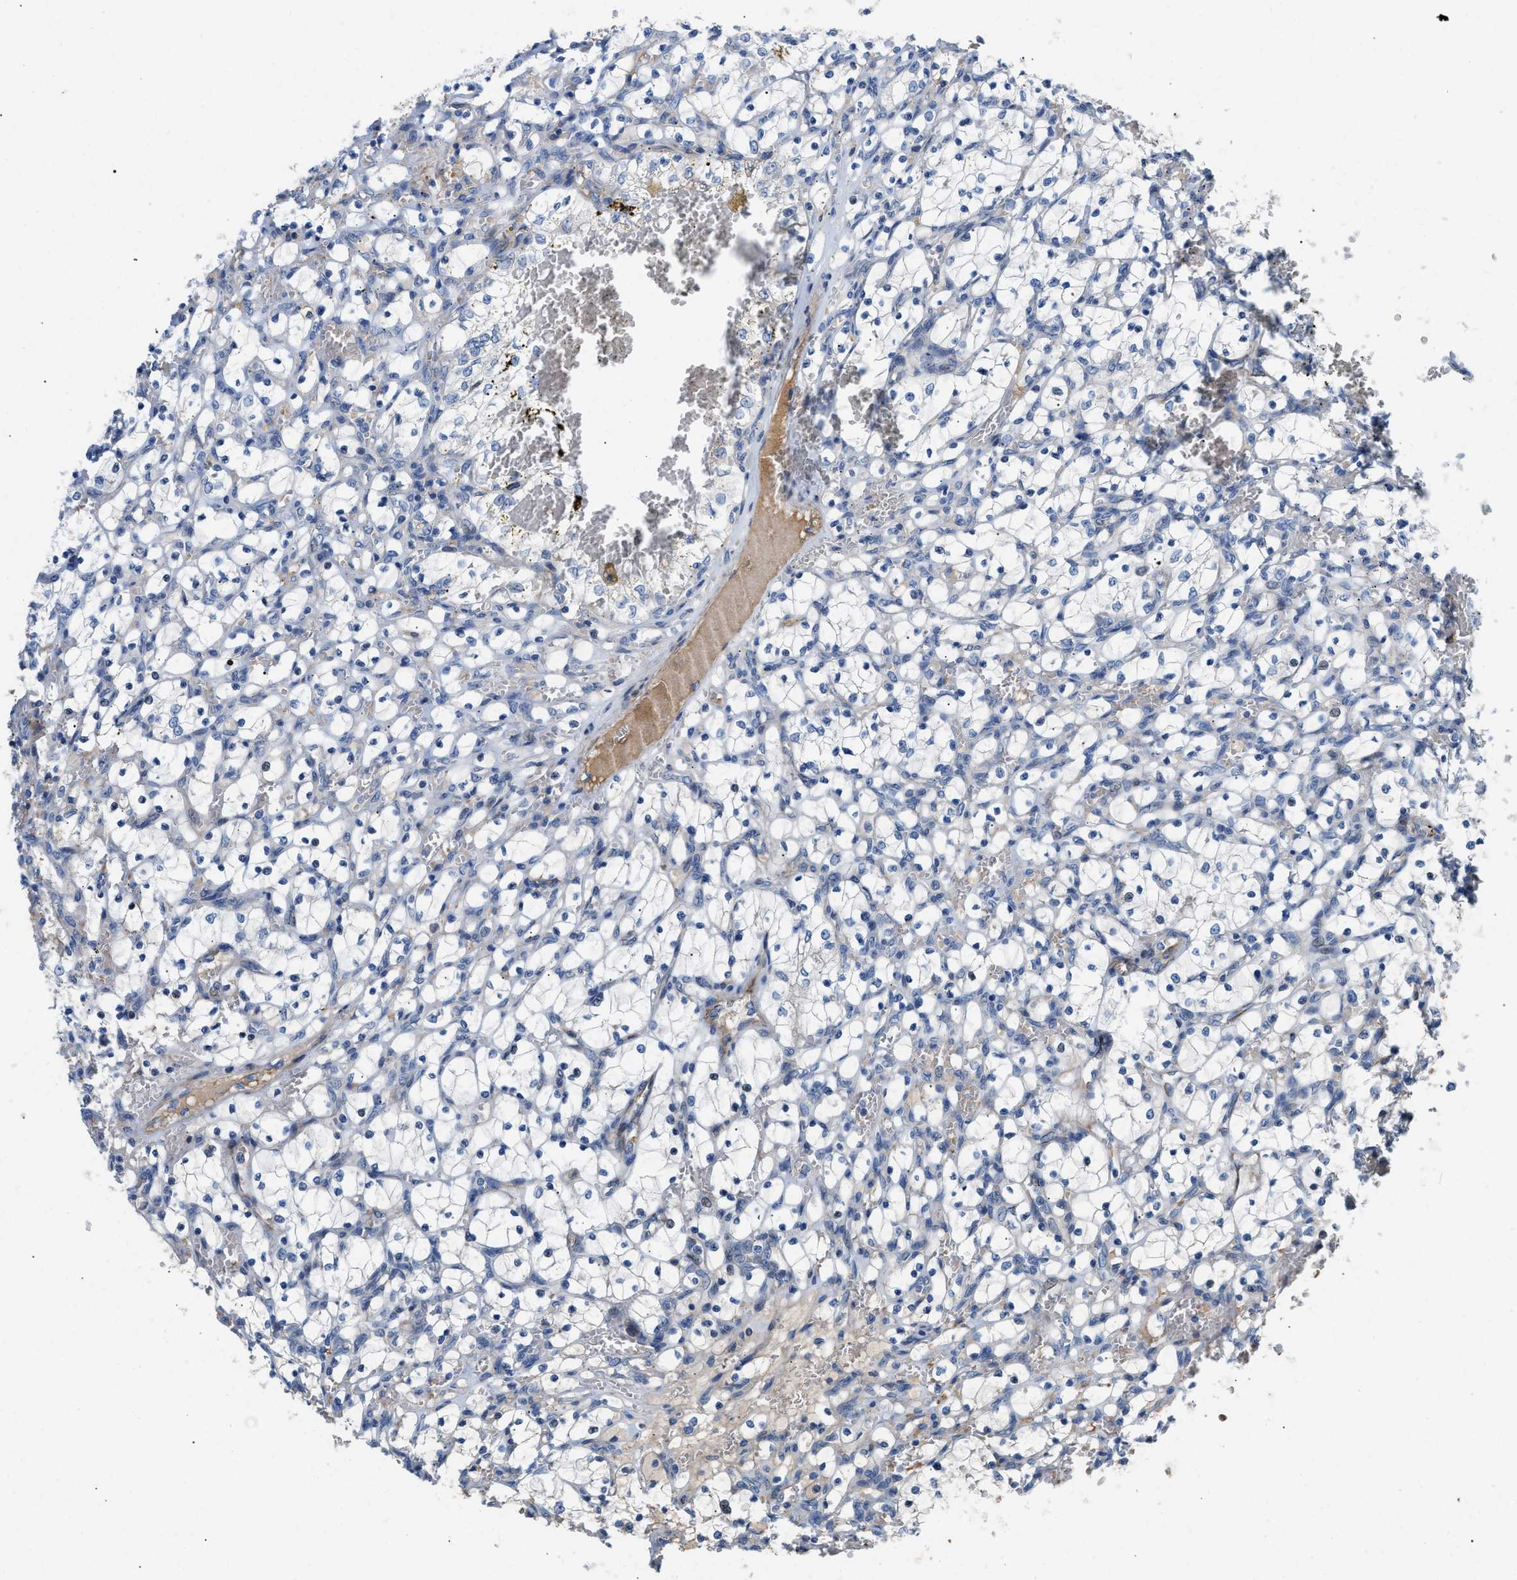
{"staining": {"intensity": "negative", "quantity": "none", "location": "none"}, "tissue": "renal cancer", "cell_type": "Tumor cells", "image_type": "cancer", "snomed": [{"axis": "morphology", "description": "Adenocarcinoma, NOS"}, {"axis": "topography", "description": "Kidney"}], "caption": "A histopathology image of human renal adenocarcinoma is negative for staining in tumor cells.", "gene": "TFPI", "patient": {"sex": "female", "age": 69}}